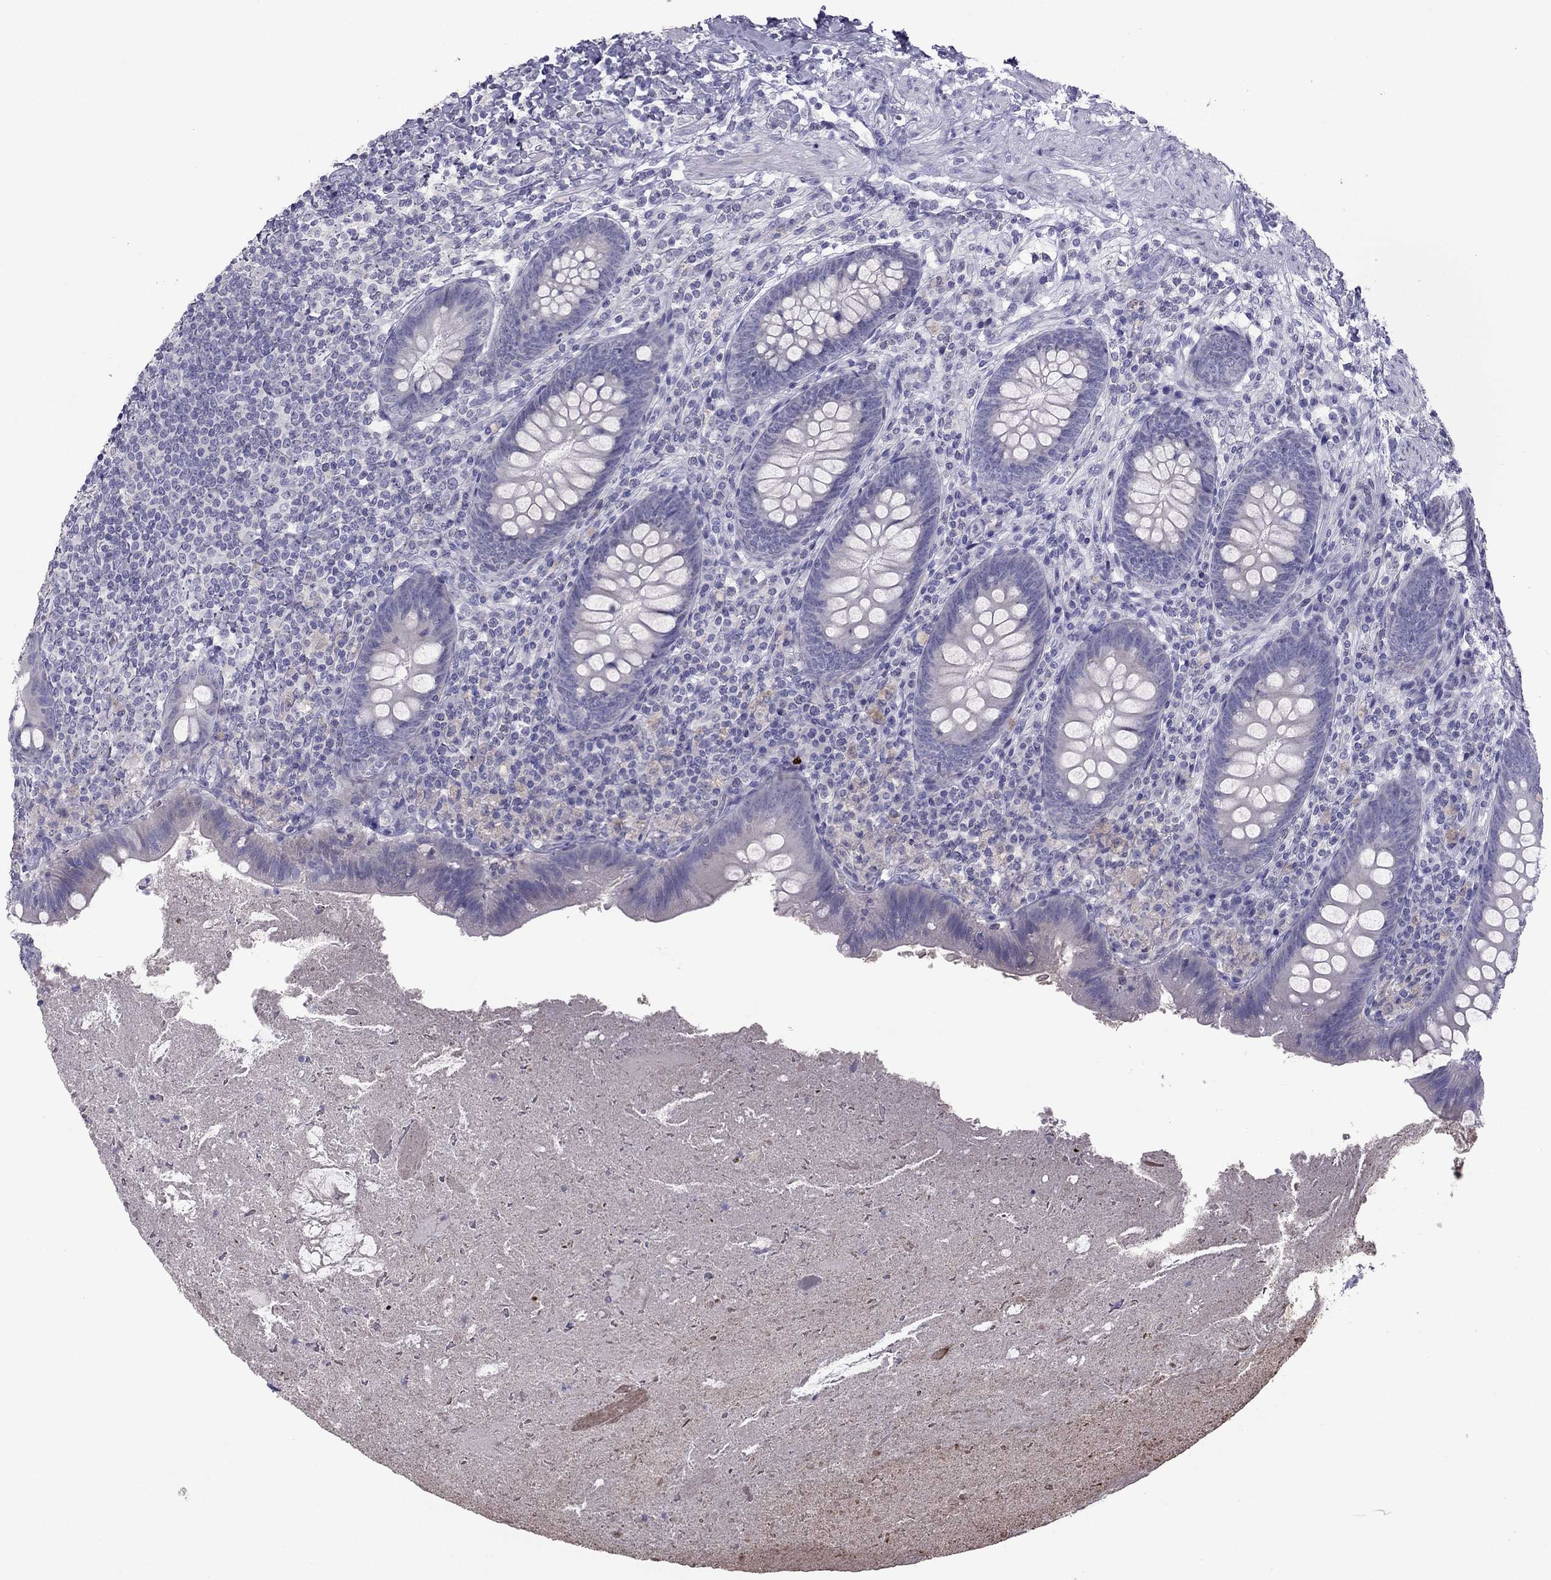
{"staining": {"intensity": "negative", "quantity": "none", "location": "none"}, "tissue": "appendix", "cell_type": "Glandular cells", "image_type": "normal", "snomed": [{"axis": "morphology", "description": "Normal tissue, NOS"}, {"axis": "topography", "description": "Appendix"}], "caption": "Human appendix stained for a protein using immunohistochemistry demonstrates no staining in glandular cells.", "gene": "RGS8", "patient": {"sex": "male", "age": 47}}